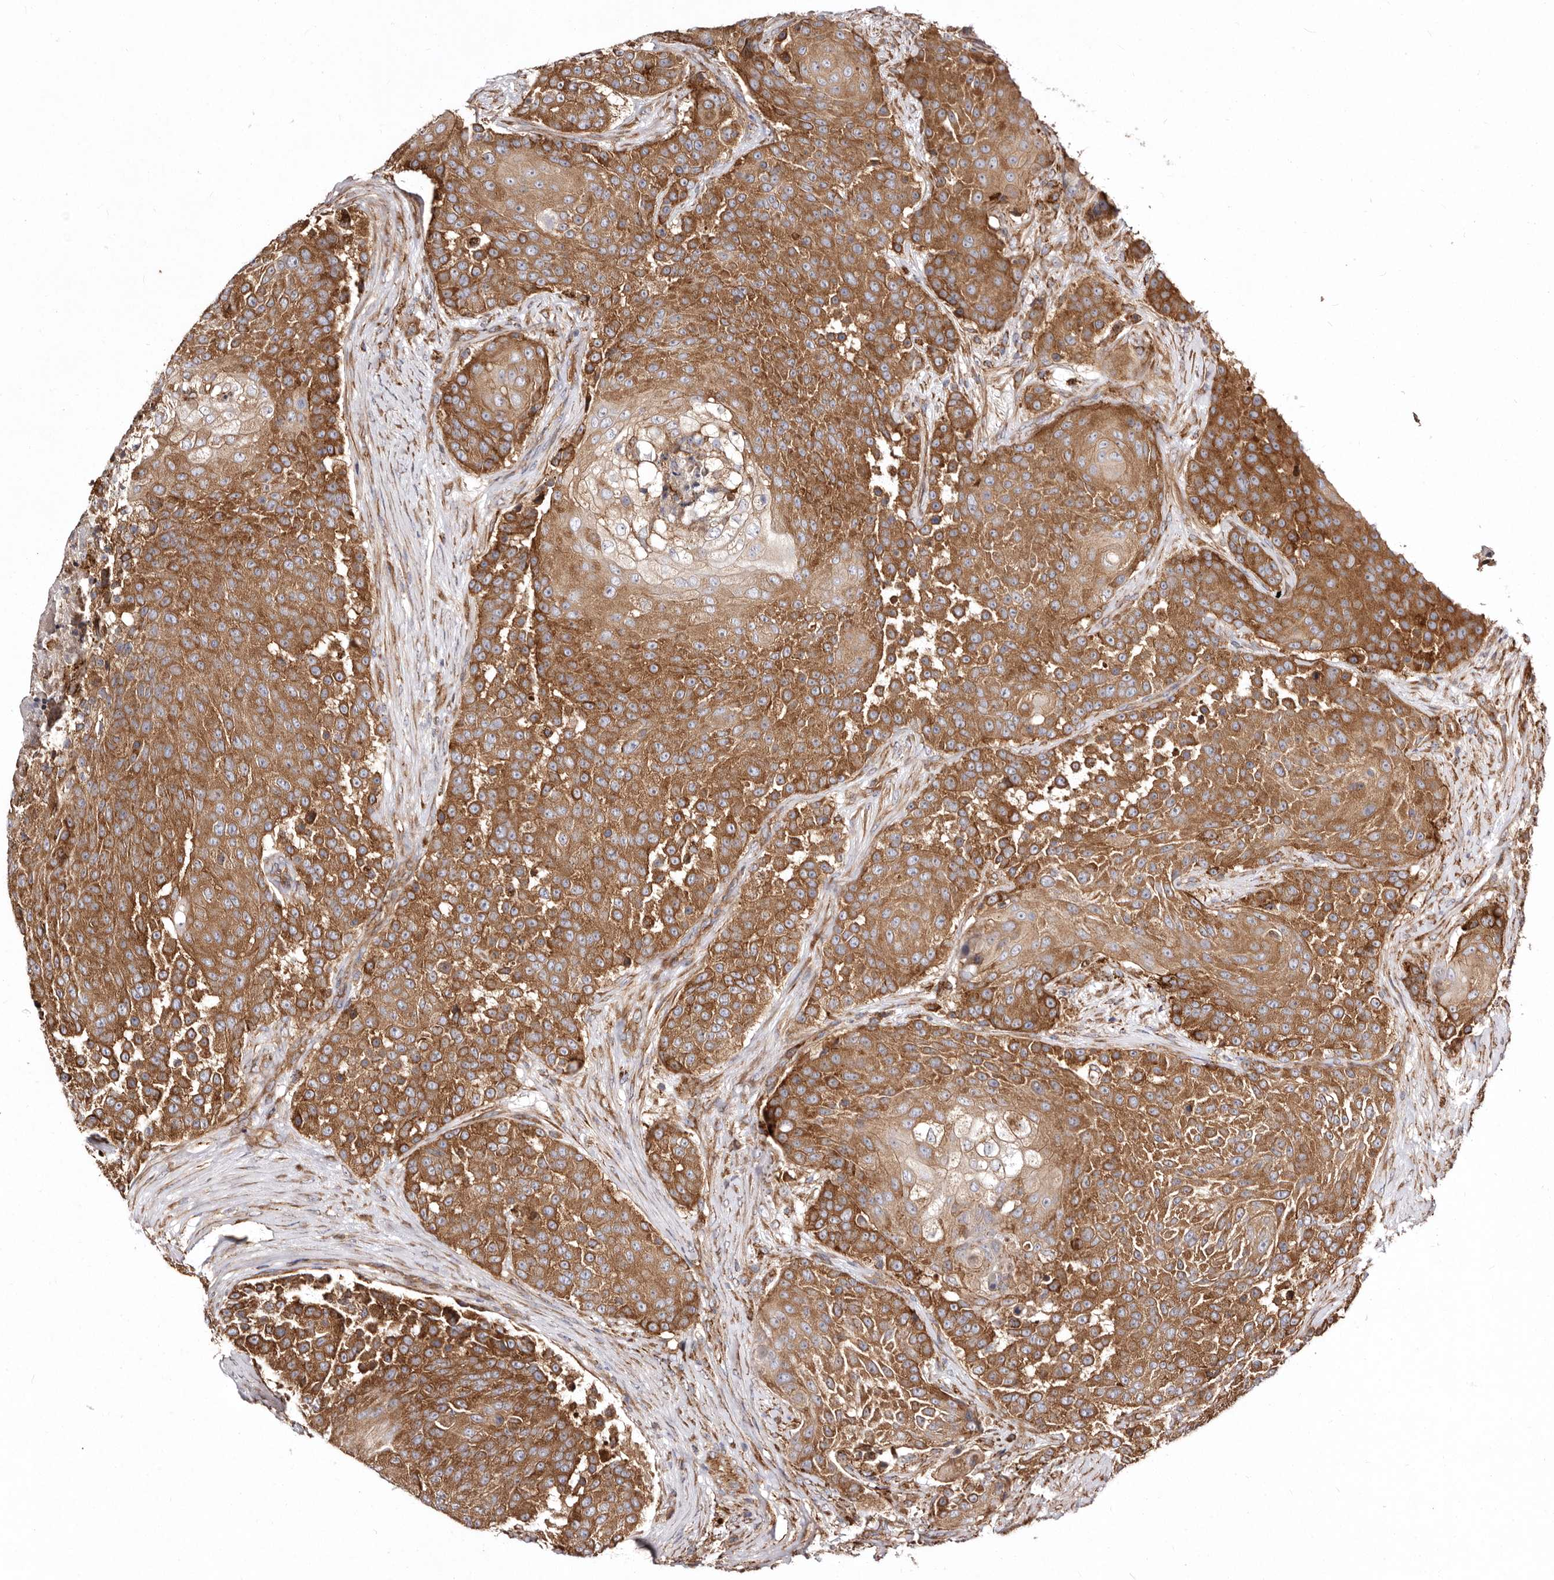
{"staining": {"intensity": "strong", "quantity": ">75%", "location": "cytoplasmic/membranous"}, "tissue": "urothelial cancer", "cell_type": "Tumor cells", "image_type": "cancer", "snomed": [{"axis": "morphology", "description": "Urothelial carcinoma, High grade"}, {"axis": "topography", "description": "Urinary bladder"}], "caption": "Immunohistochemical staining of human urothelial carcinoma (high-grade) displays high levels of strong cytoplasmic/membranous protein positivity in approximately >75% of tumor cells.", "gene": "LUZP1", "patient": {"sex": "female", "age": 63}}